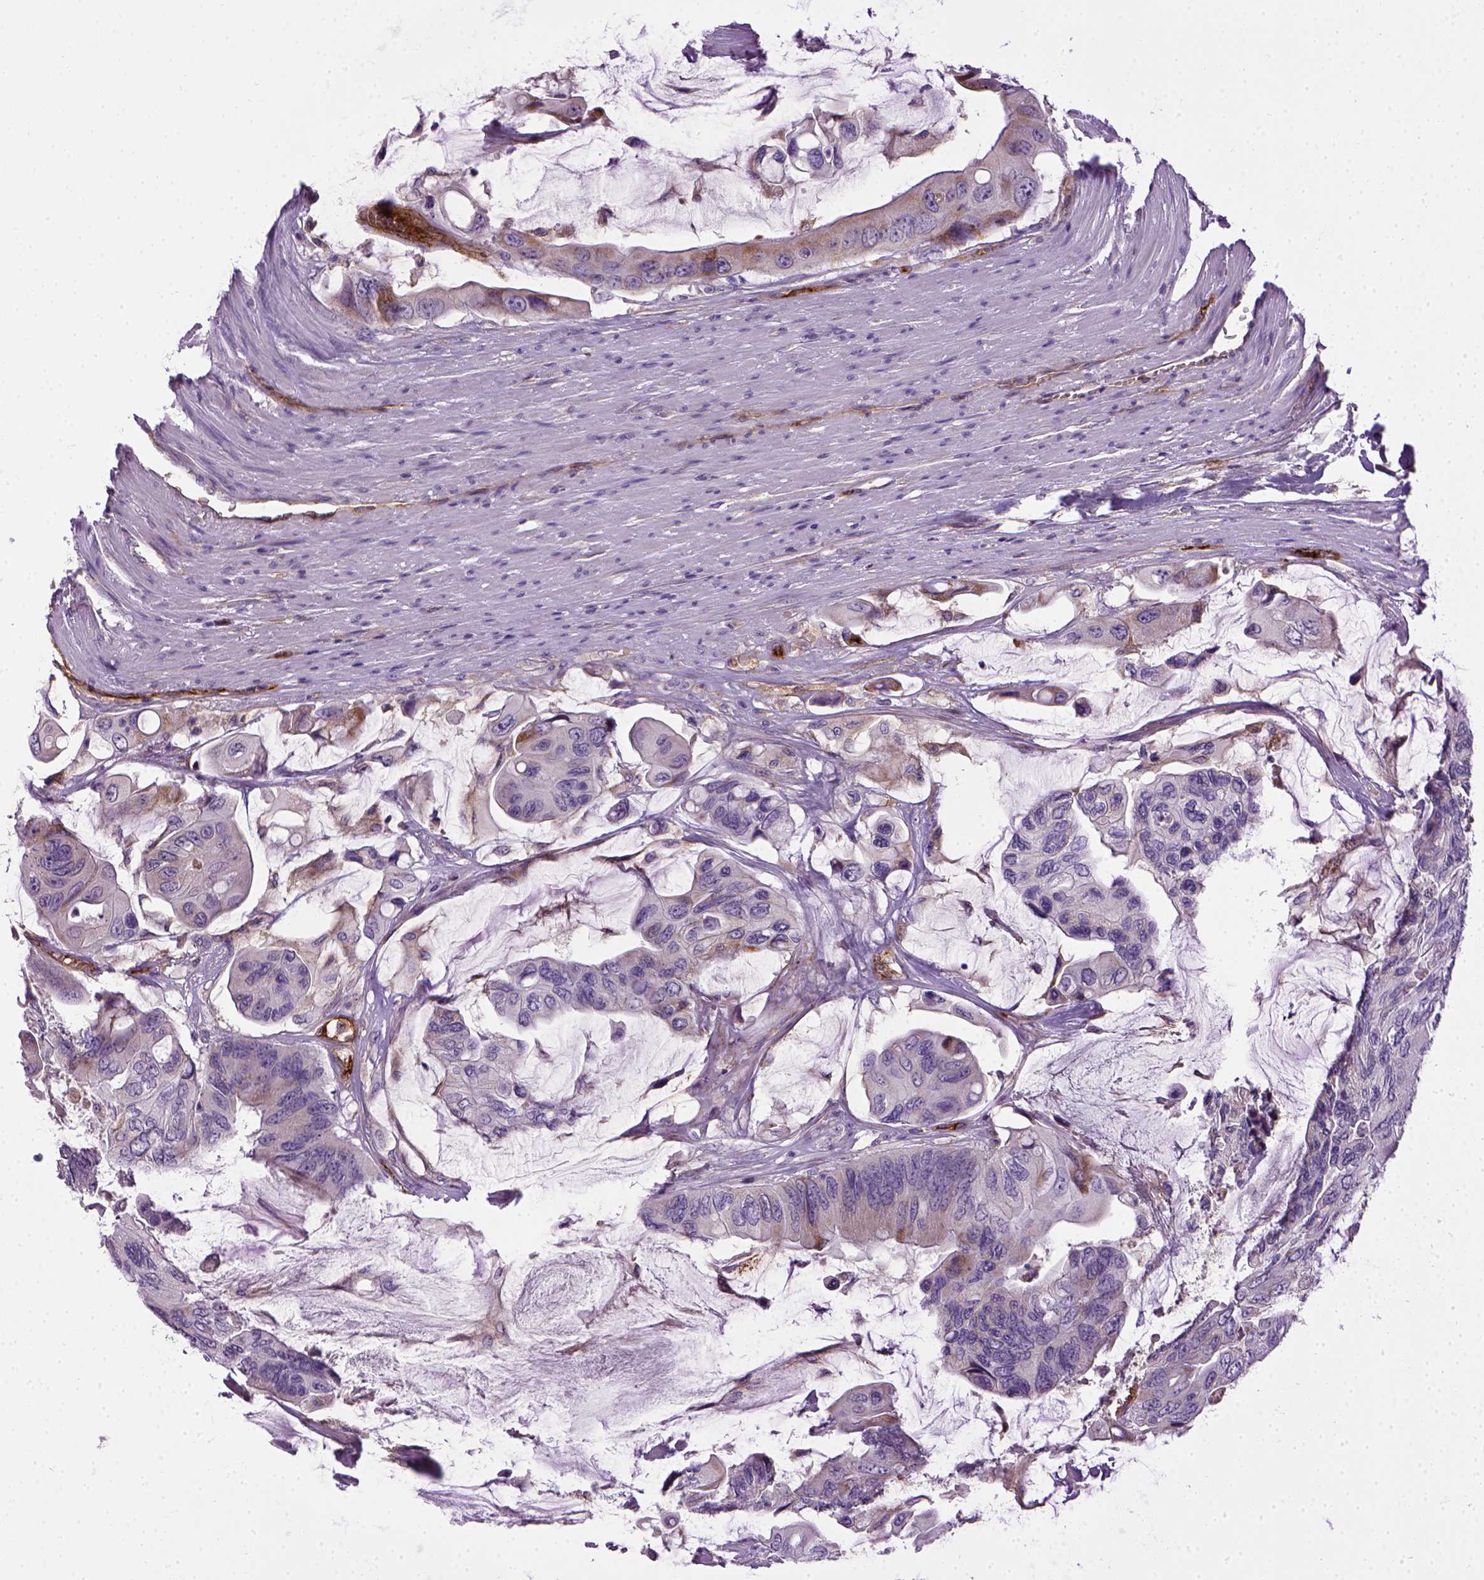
{"staining": {"intensity": "negative", "quantity": "none", "location": "none"}, "tissue": "colorectal cancer", "cell_type": "Tumor cells", "image_type": "cancer", "snomed": [{"axis": "morphology", "description": "Adenocarcinoma, NOS"}, {"axis": "topography", "description": "Rectum"}], "caption": "The image displays no staining of tumor cells in adenocarcinoma (colorectal). Nuclei are stained in blue.", "gene": "ENG", "patient": {"sex": "male", "age": 63}}